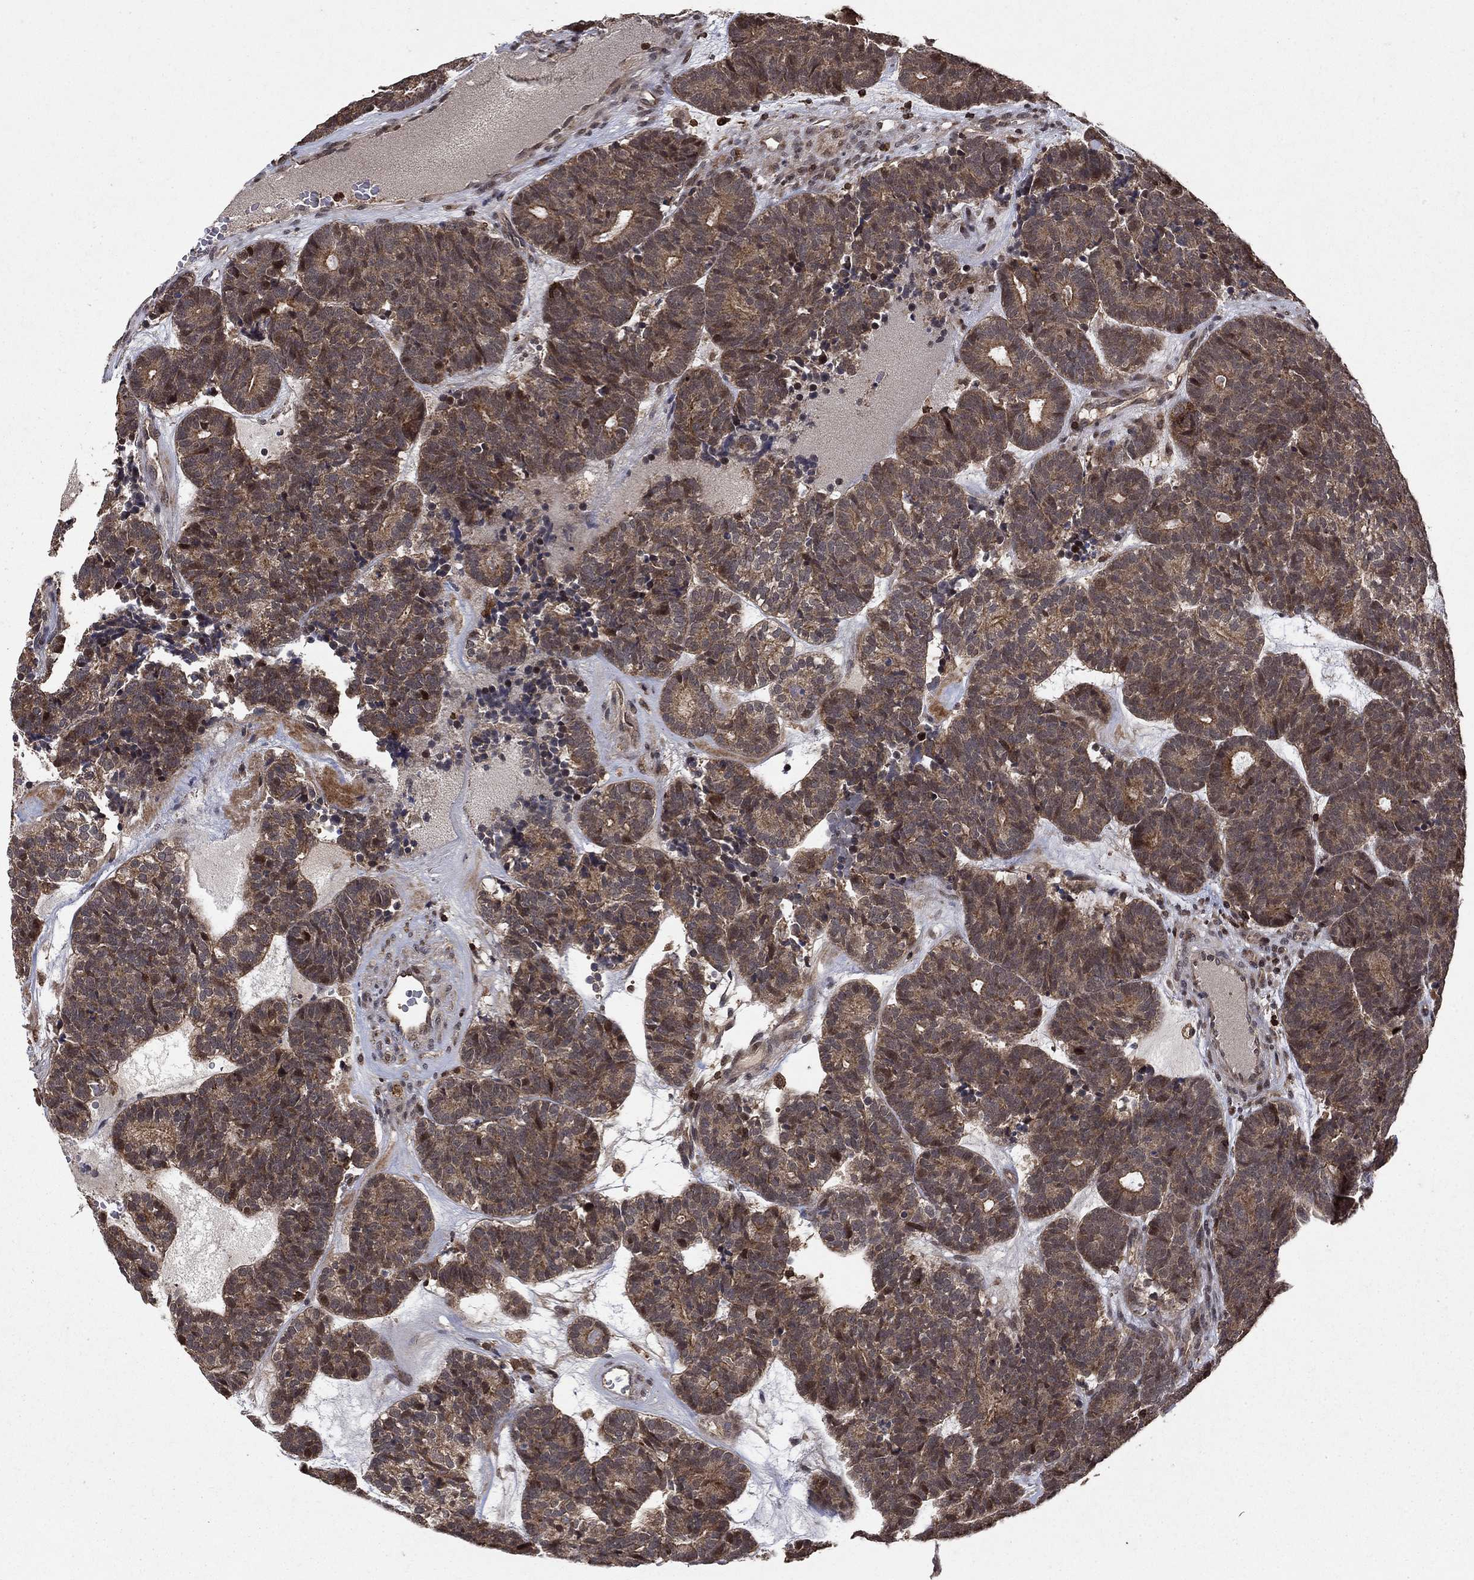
{"staining": {"intensity": "moderate", "quantity": ">75%", "location": "cytoplasmic/membranous"}, "tissue": "head and neck cancer", "cell_type": "Tumor cells", "image_type": "cancer", "snomed": [{"axis": "morphology", "description": "Adenocarcinoma, NOS"}, {"axis": "topography", "description": "Head-Neck"}], "caption": "There is medium levels of moderate cytoplasmic/membranous staining in tumor cells of head and neck cancer (adenocarcinoma), as demonstrated by immunohistochemical staining (brown color).", "gene": "CCDC66", "patient": {"sex": "female", "age": 81}}